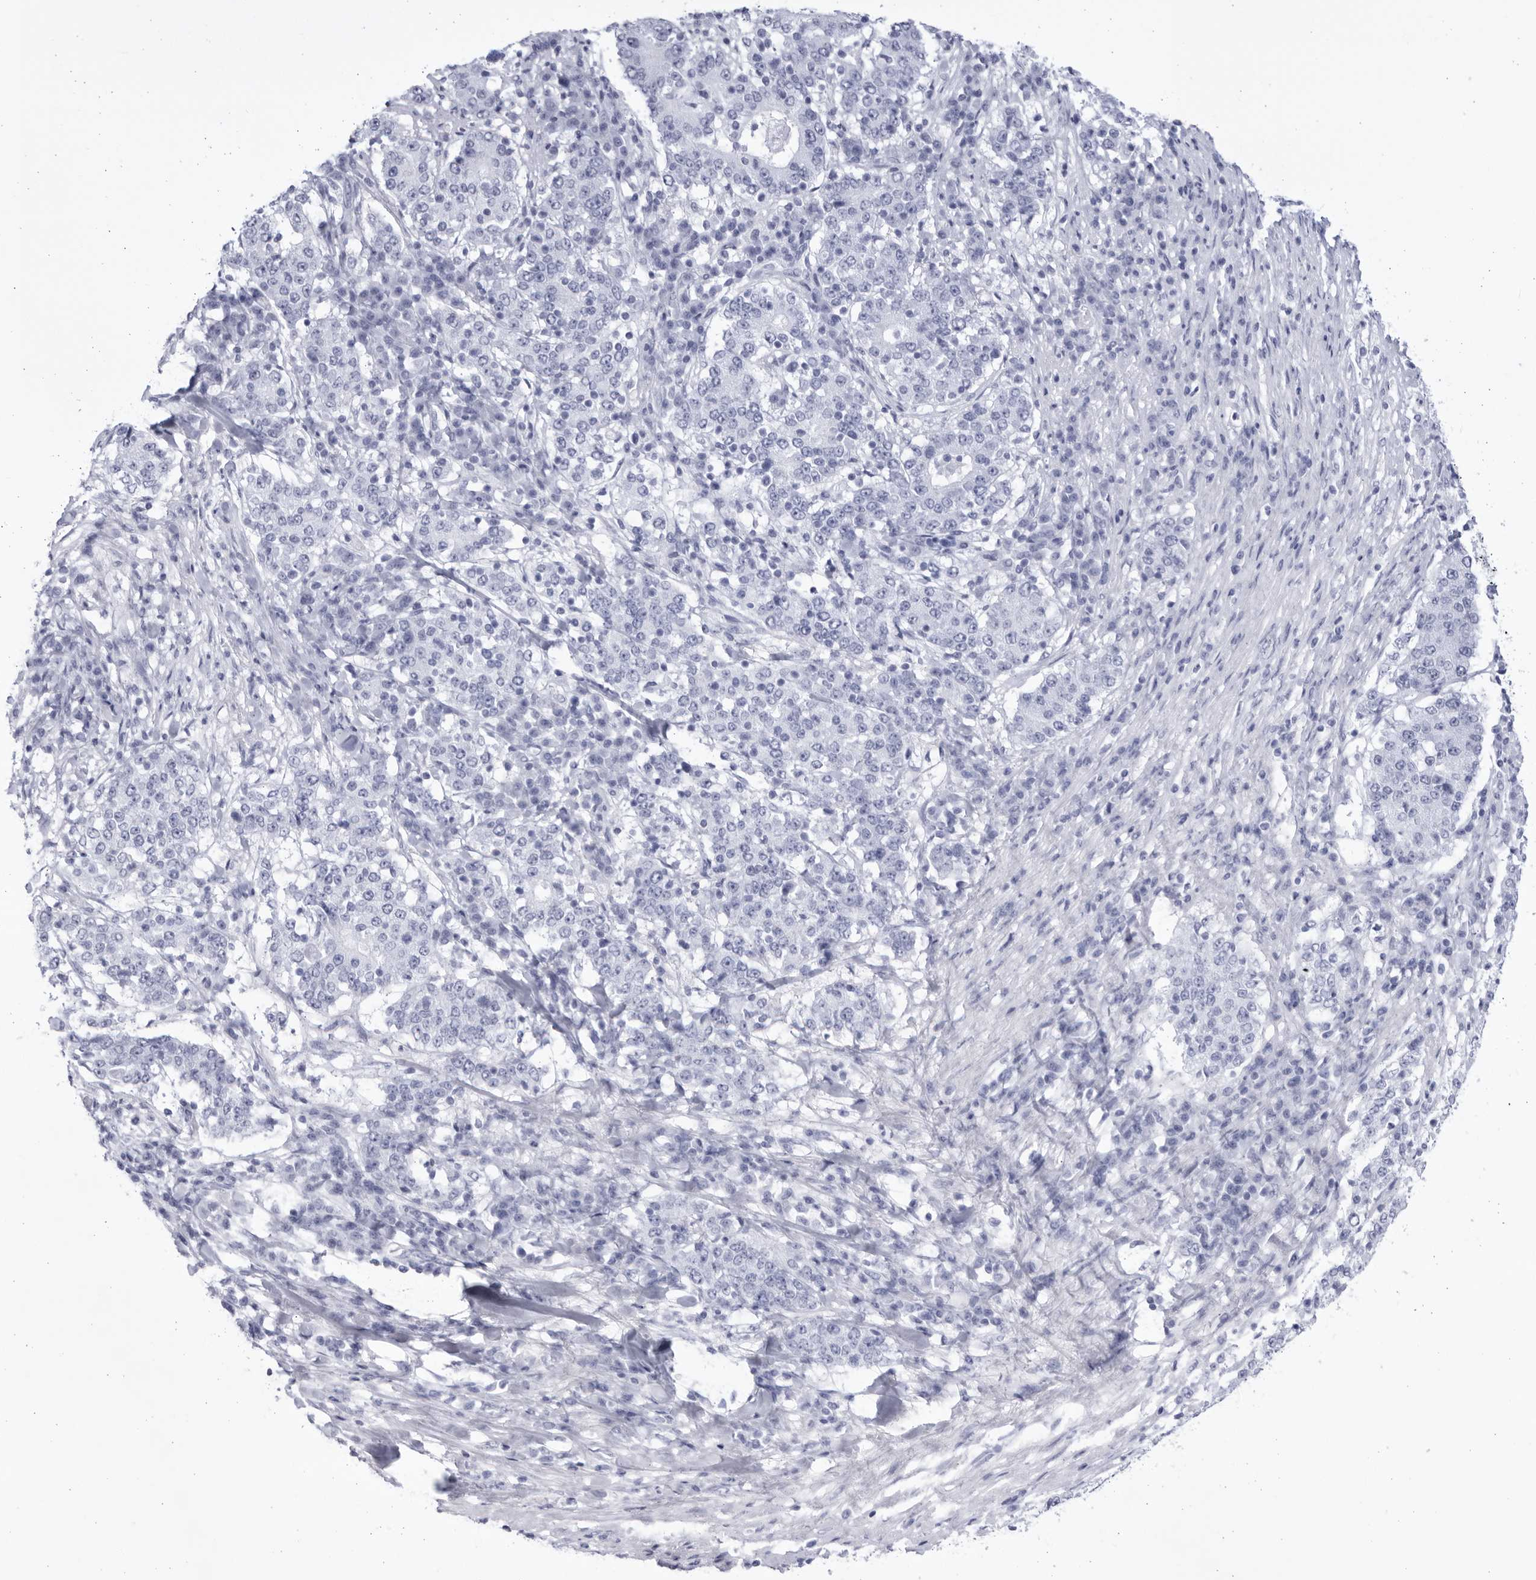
{"staining": {"intensity": "negative", "quantity": "none", "location": "none"}, "tissue": "stomach cancer", "cell_type": "Tumor cells", "image_type": "cancer", "snomed": [{"axis": "morphology", "description": "Adenocarcinoma, NOS"}, {"axis": "topography", "description": "Stomach"}], "caption": "IHC histopathology image of stomach cancer stained for a protein (brown), which exhibits no positivity in tumor cells.", "gene": "CCDC181", "patient": {"sex": "male", "age": 59}}